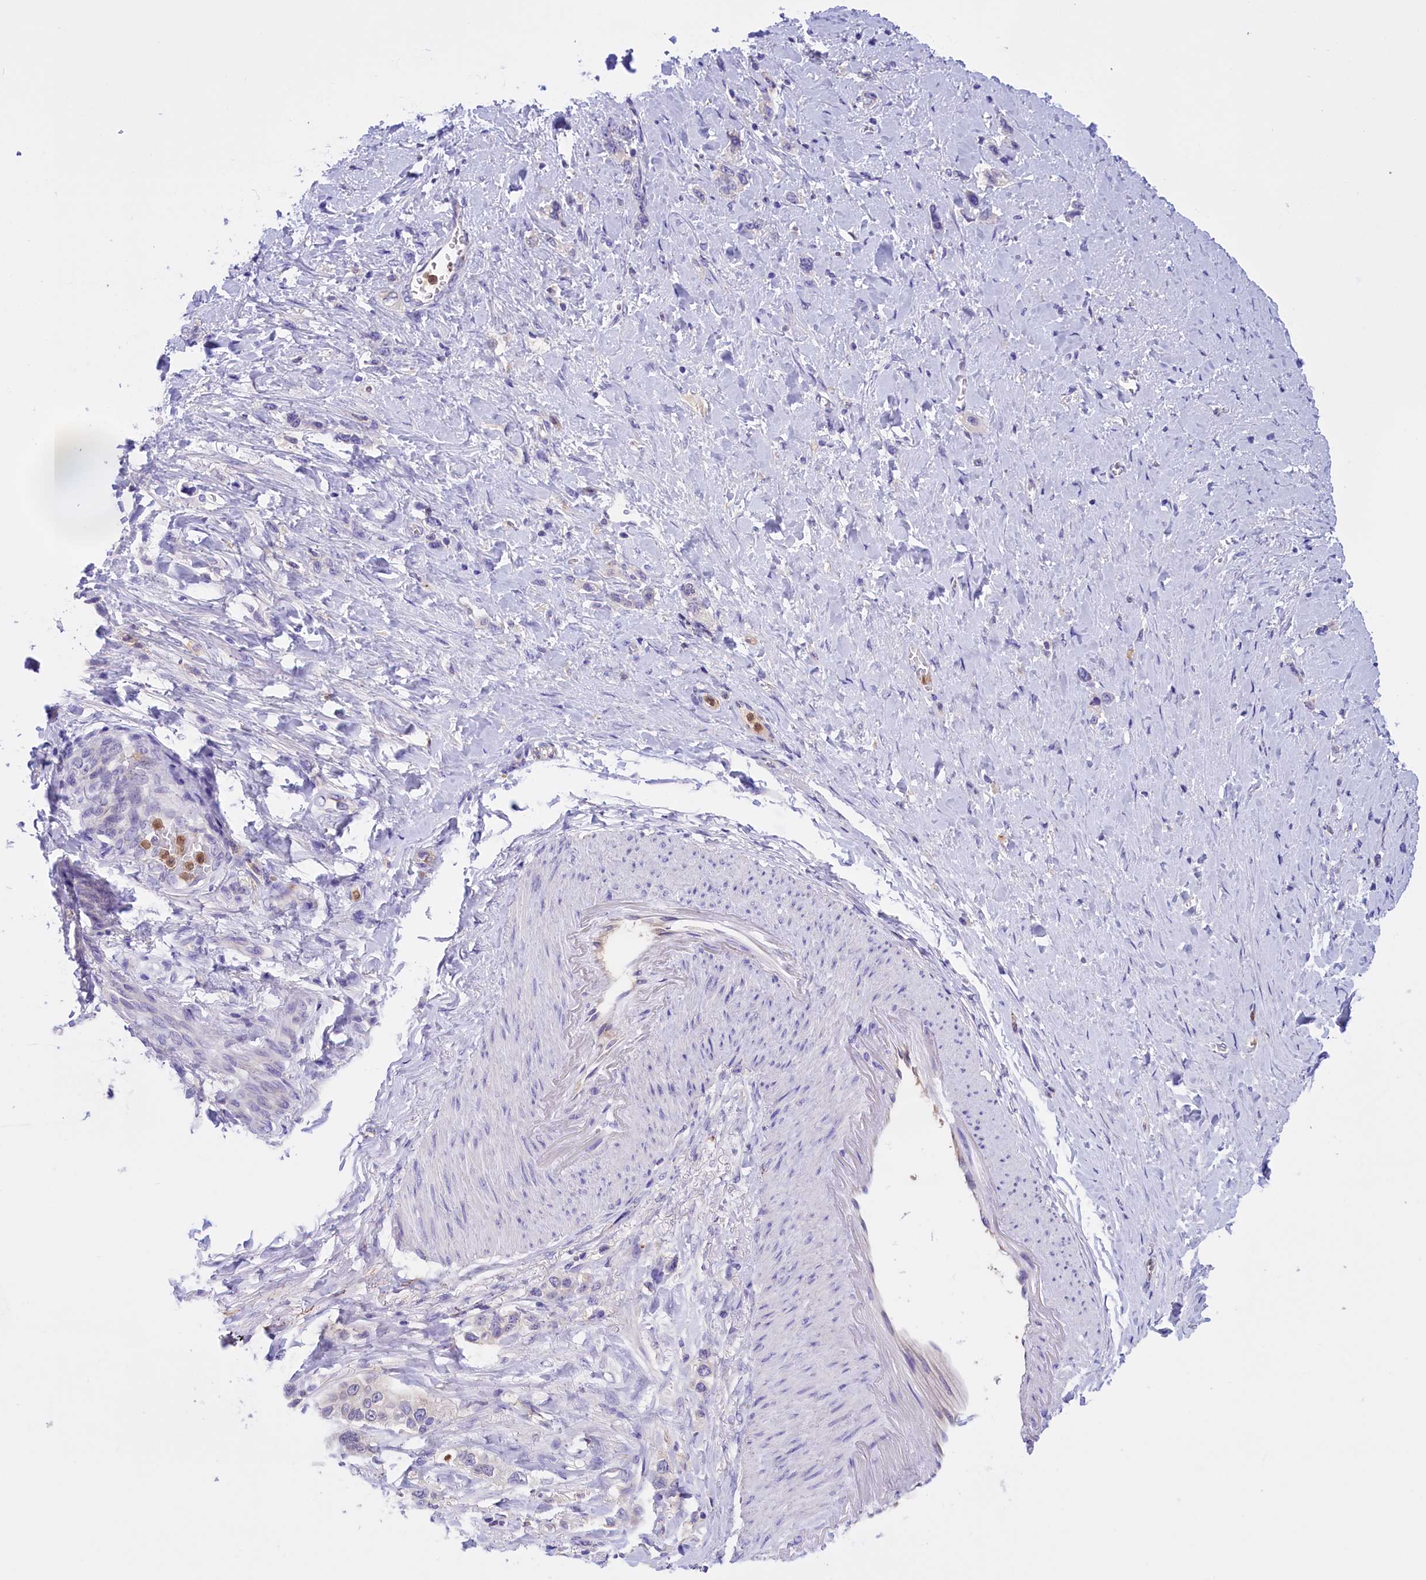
{"staining": {"intensity": "negative", "quantity": "none", "location": "none"}, "tissue": "stomach cancer", "cell_type": "Tumor cells", "image_type": "cancer", "snomed": [{"axis": "morphology", "description": "Adenocarcinoma, NOS"}, {"axis": "topography", "description": "Stomach"}], "caption": "Tumor cells show no significant protein positivity in stomach adenocarcinoma.", "gene": "FAM149B1", "patient": {"sex": "female", "age": 65}}